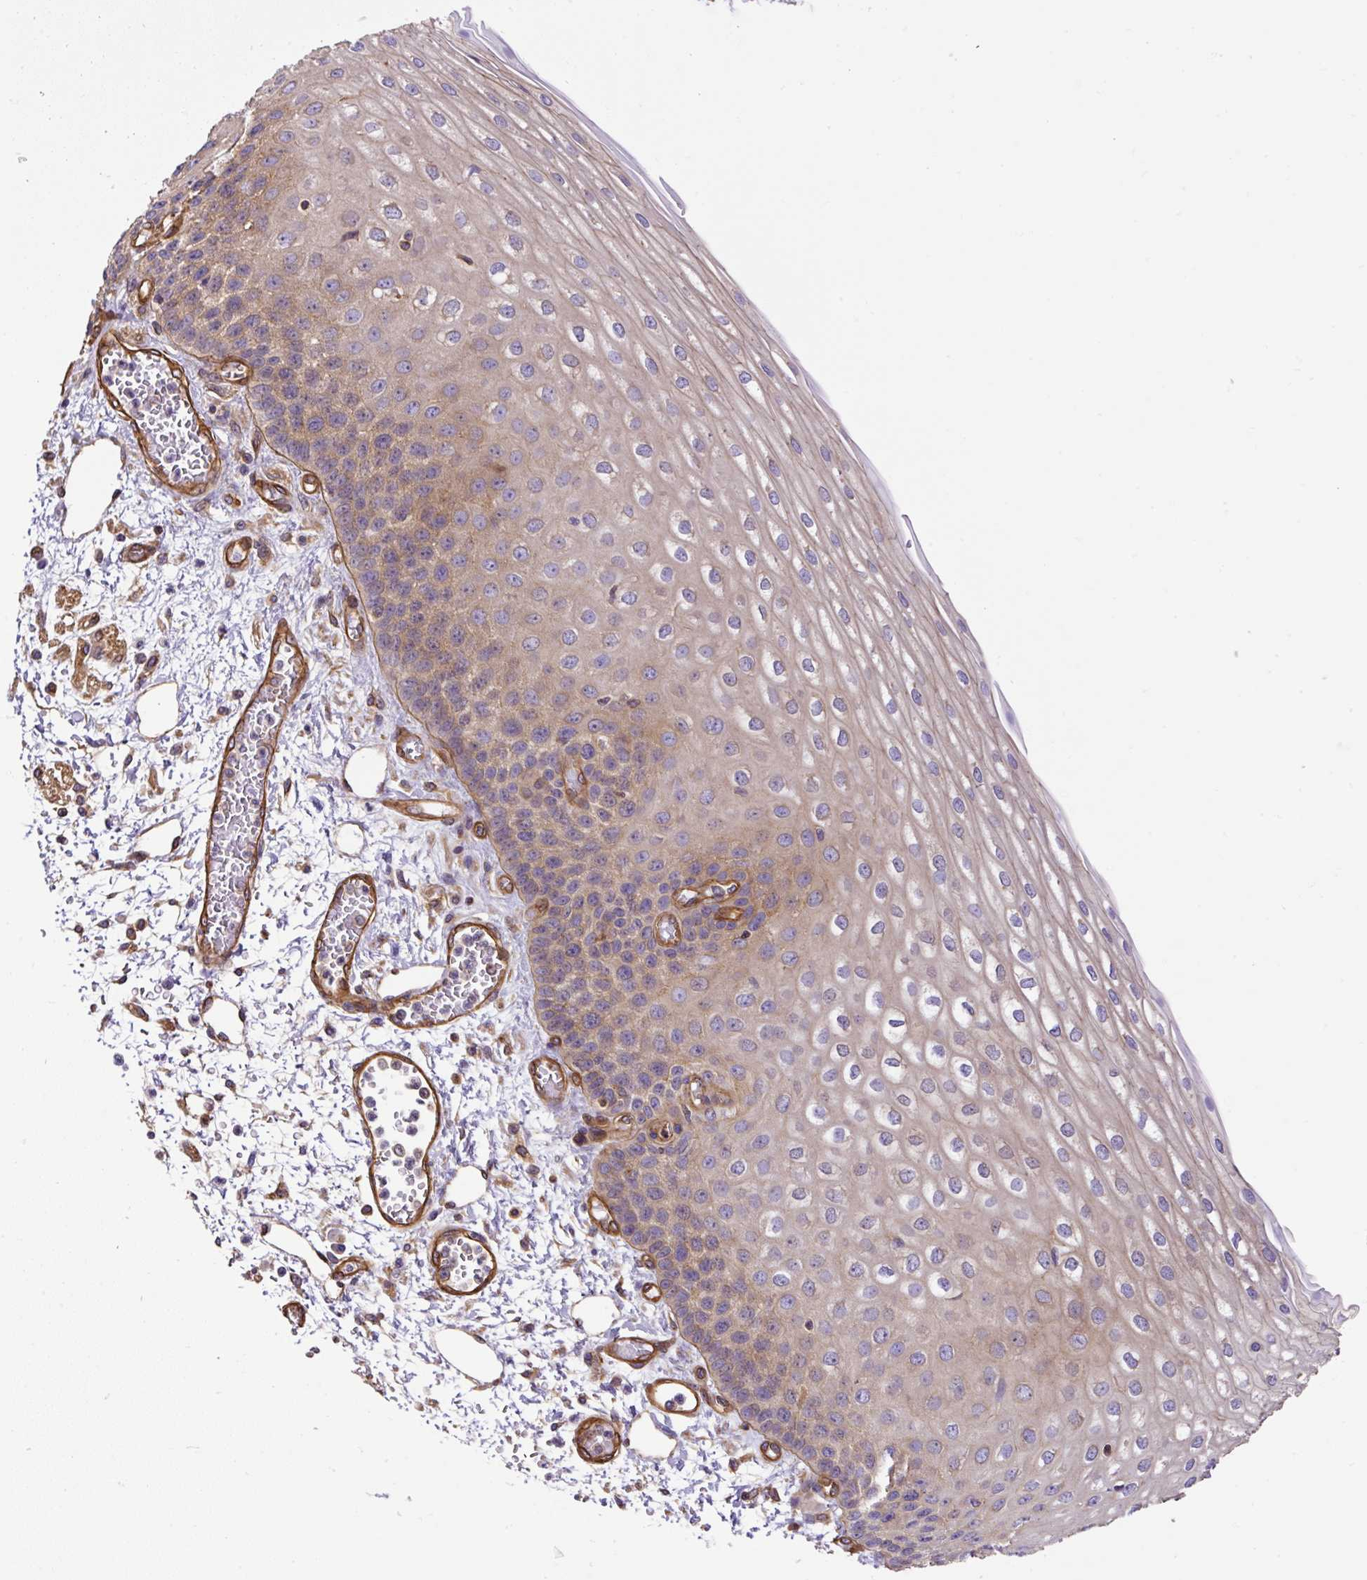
{"staining": {"intensity": "weak", "quantity": "25%-75%", "location": "cytoplasmic/membranous"}, "tissue": "esophagus", "cell_type": "Squamous epithelial cells", "image_type": "normal", "snomed": [{"axis": "morphology", "description": "Normal tissue, NOS"}, {"axis": "morphology", "description": "Adenocarcinoma, NOS"}, {"axis": "topography", "description": "Esophagus"}], "caption": "An immunohistochemistry micrograph of benign tissue is shown. Protein staining in brown shows weak cytoplasmic/membranous positivity in esophagus within squamous epithelial cells. The protein of interest is stained brown, and the nuclei are stained in blue (DAB IHC with brightfield microscopy, high magnification).", "gene": "DCTN1", "patient": {"sex": "male", "age": 81}}